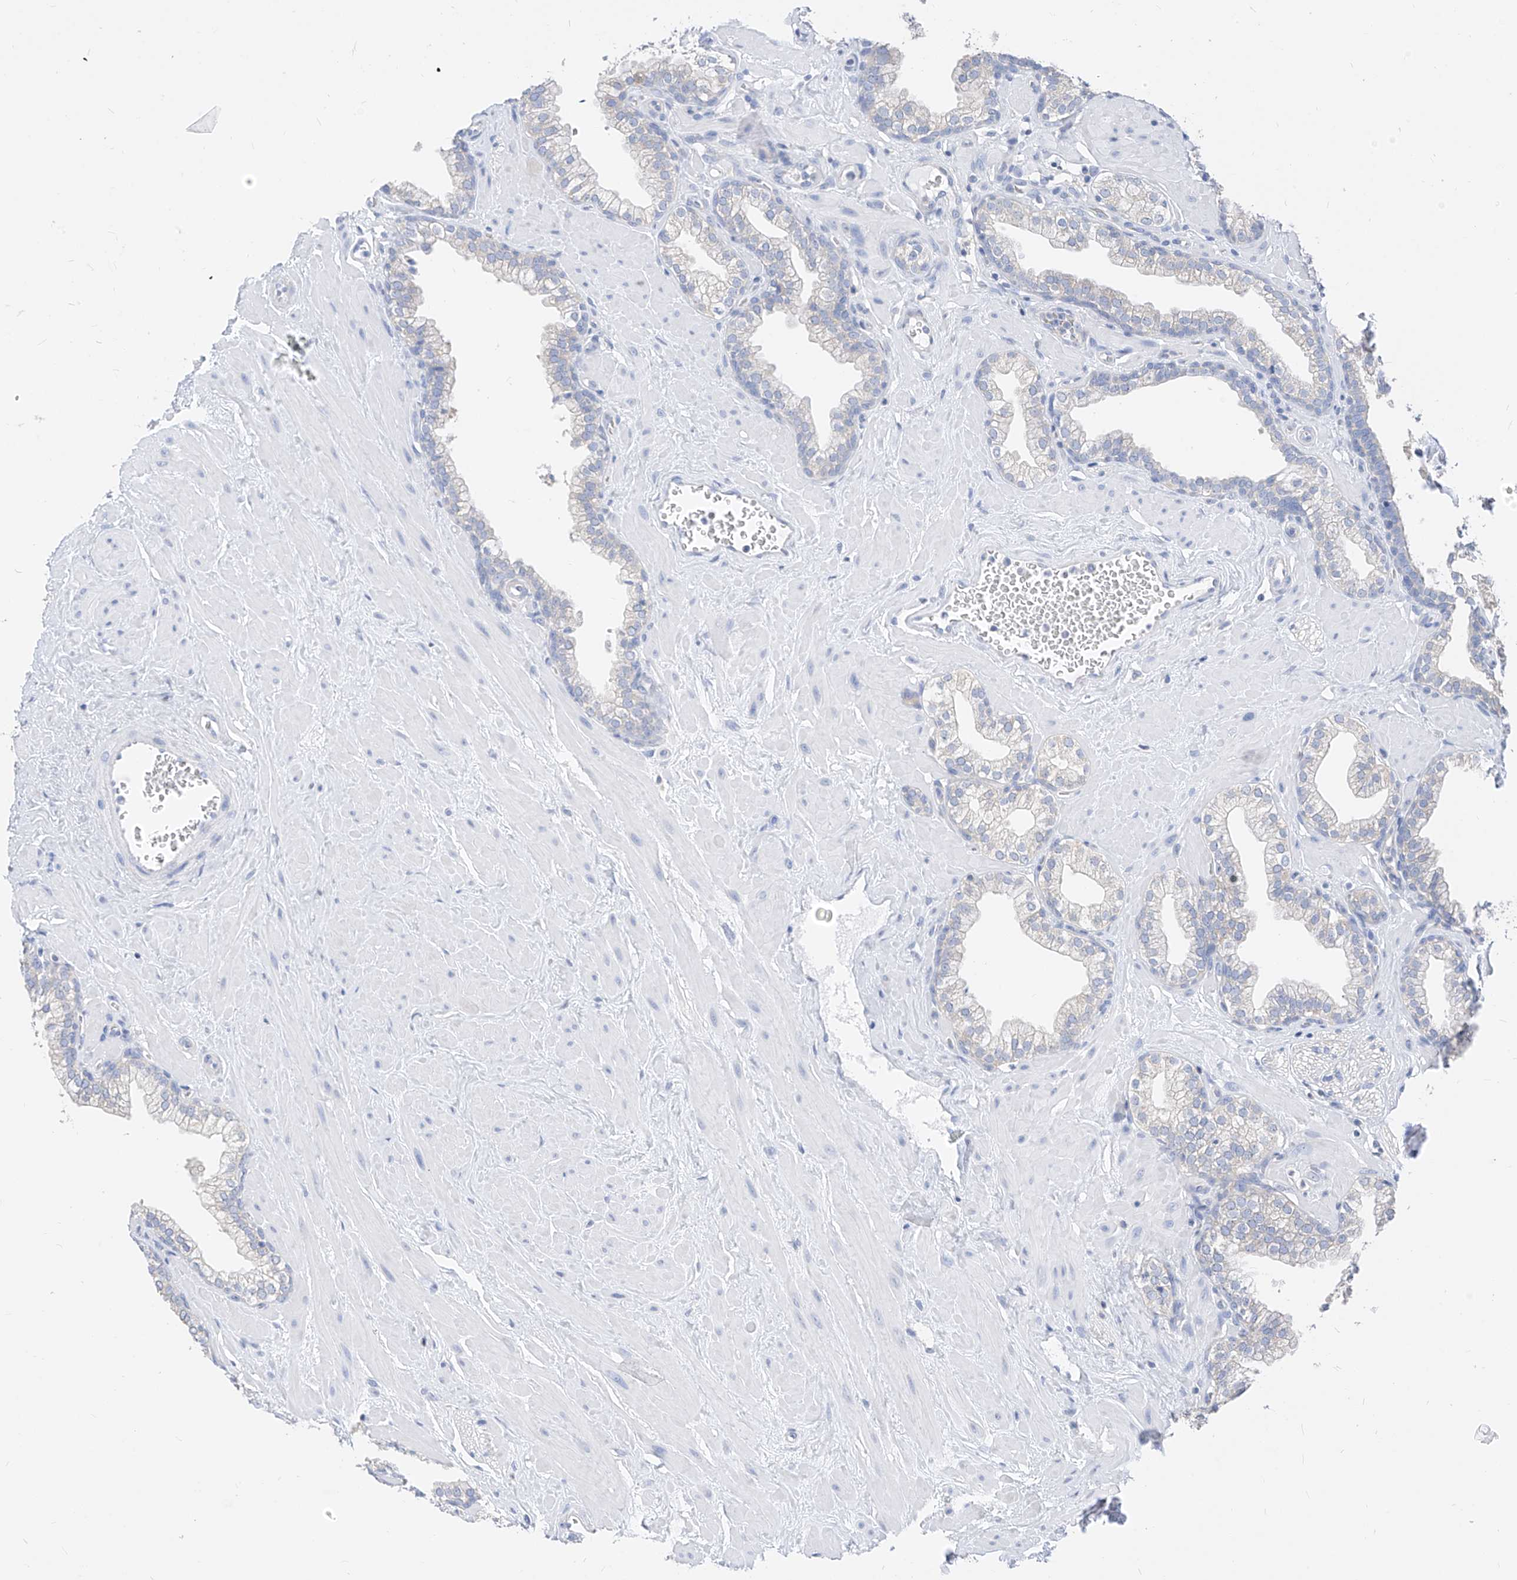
{"staining": {"intensity": "negative", "quantity": "none", "location": "none"}, "tissue": "prostate", "cell_type": "Glandular cells", "image_type": "normal", "snomed": [{"axis": "morphology", "description": "Normal tissue, NOS"}, {"axis": "morphology", "description": "Urothelial carcinoma, Low grade"}, {"axis": "topography", "description": "Urinary bladder"}, {"axis": "topography", "description": "Prostate"}], "caption": "Glandular cells show no significant staining in normal prostate. The staining was performed using DAB to visualize the protein expression in brown, while the nuclei were stained in blue with hematoxylin (Magnification: 20x).", "gene": "ZZEF1", "patient": {"sex": "male", "age": 60}}